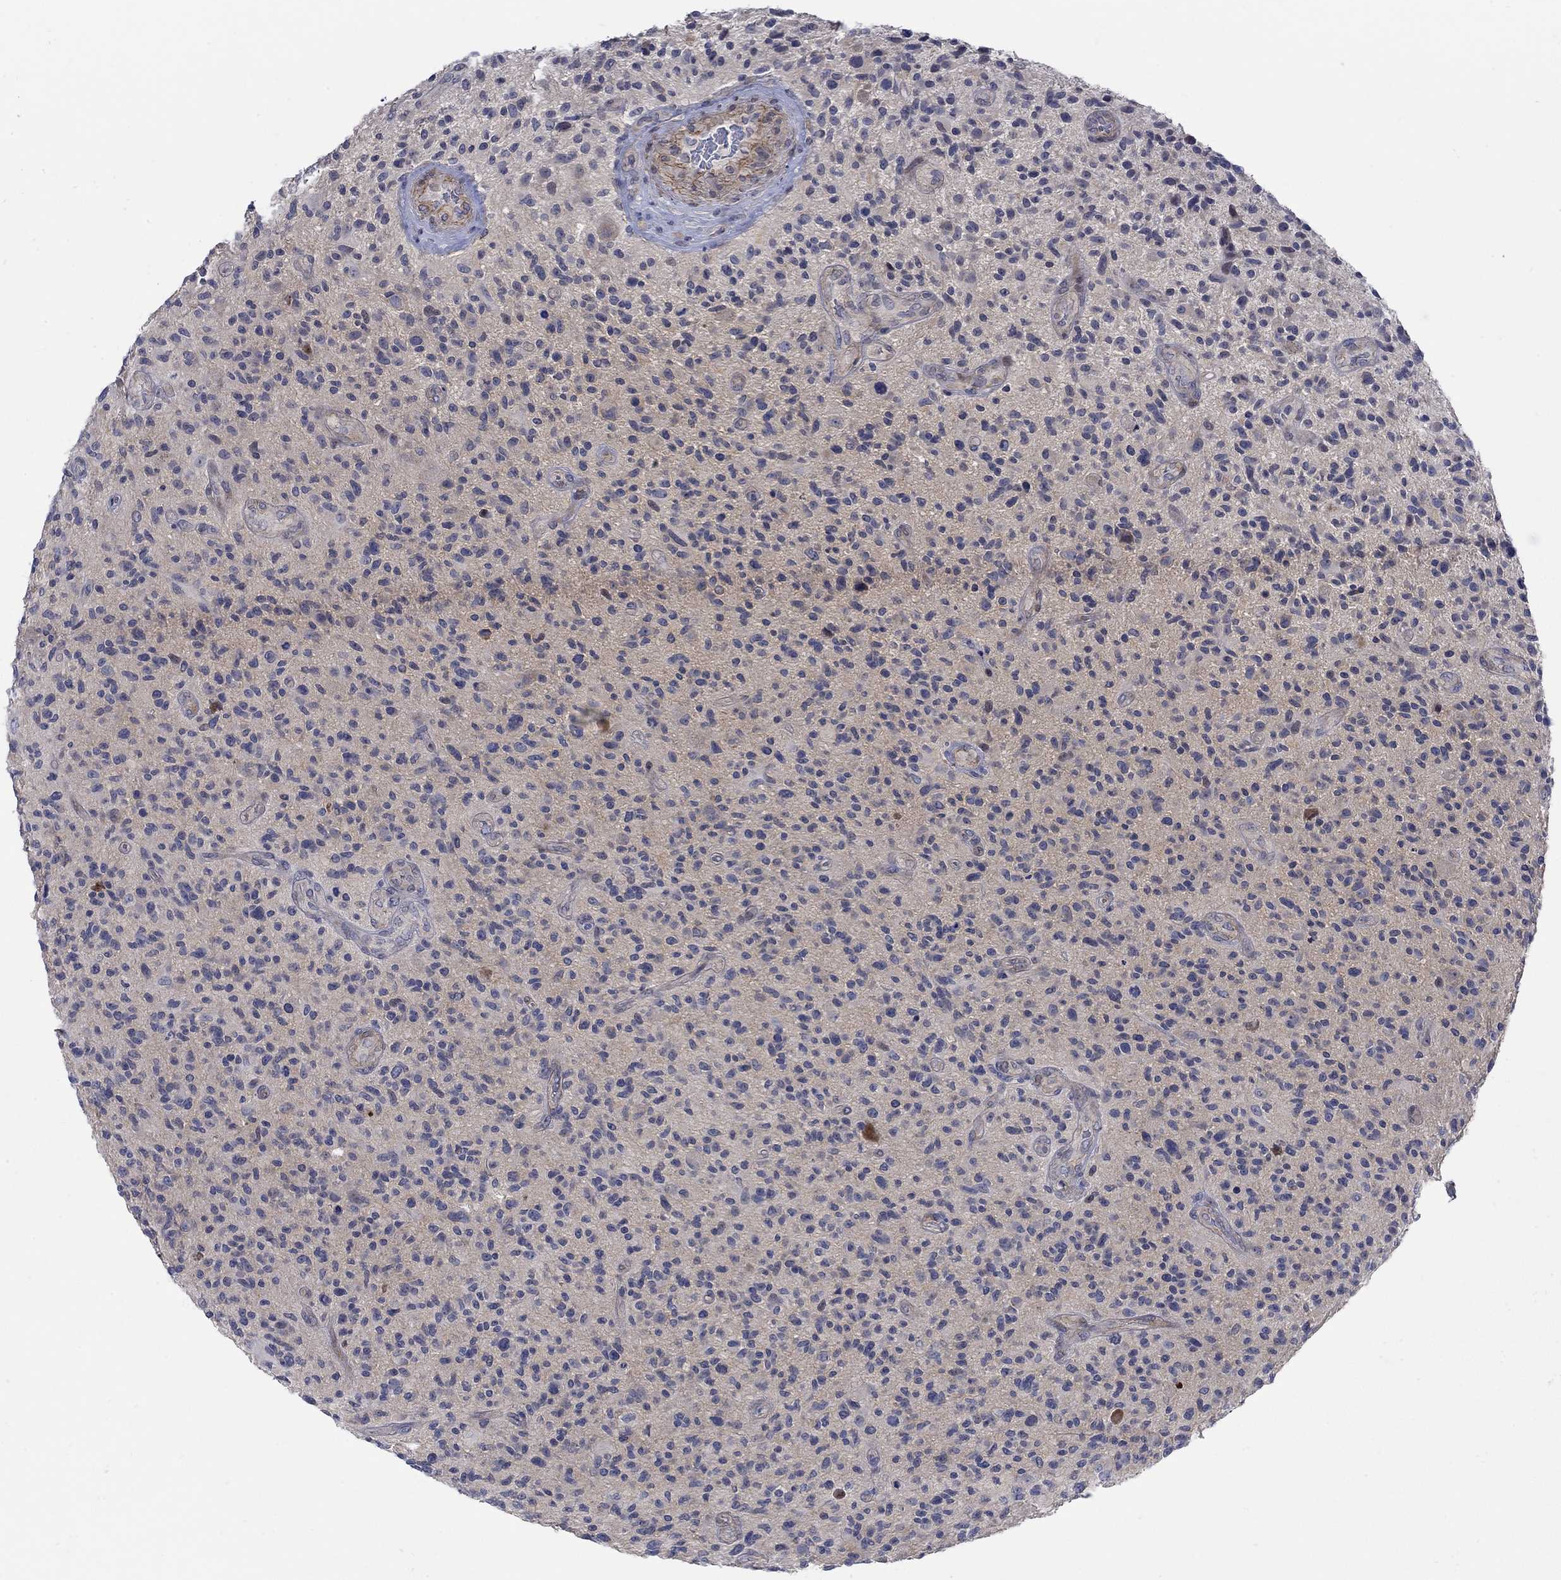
{"staining": {"intensity": "weak", "quantity": "<25%", "location": "cytoplasmic/membranous"}, "tissue": "glioma", "cell_type": "Tumor cells", "image_type": "cancer", "snomed": [{"axis": "morphology", "description": "Glioma, malignant, High grade"}, {"axis": "topography", "description": "Brain"}], "caption": "The IHC image has no significant staining in tumor cells of glioma tissue. (Brightfield microscopy of DAB immunohistochemistry (IHC) at high magnification).", "gene": "SCN7A", "patient": {"sex": "male", "age": 47}}